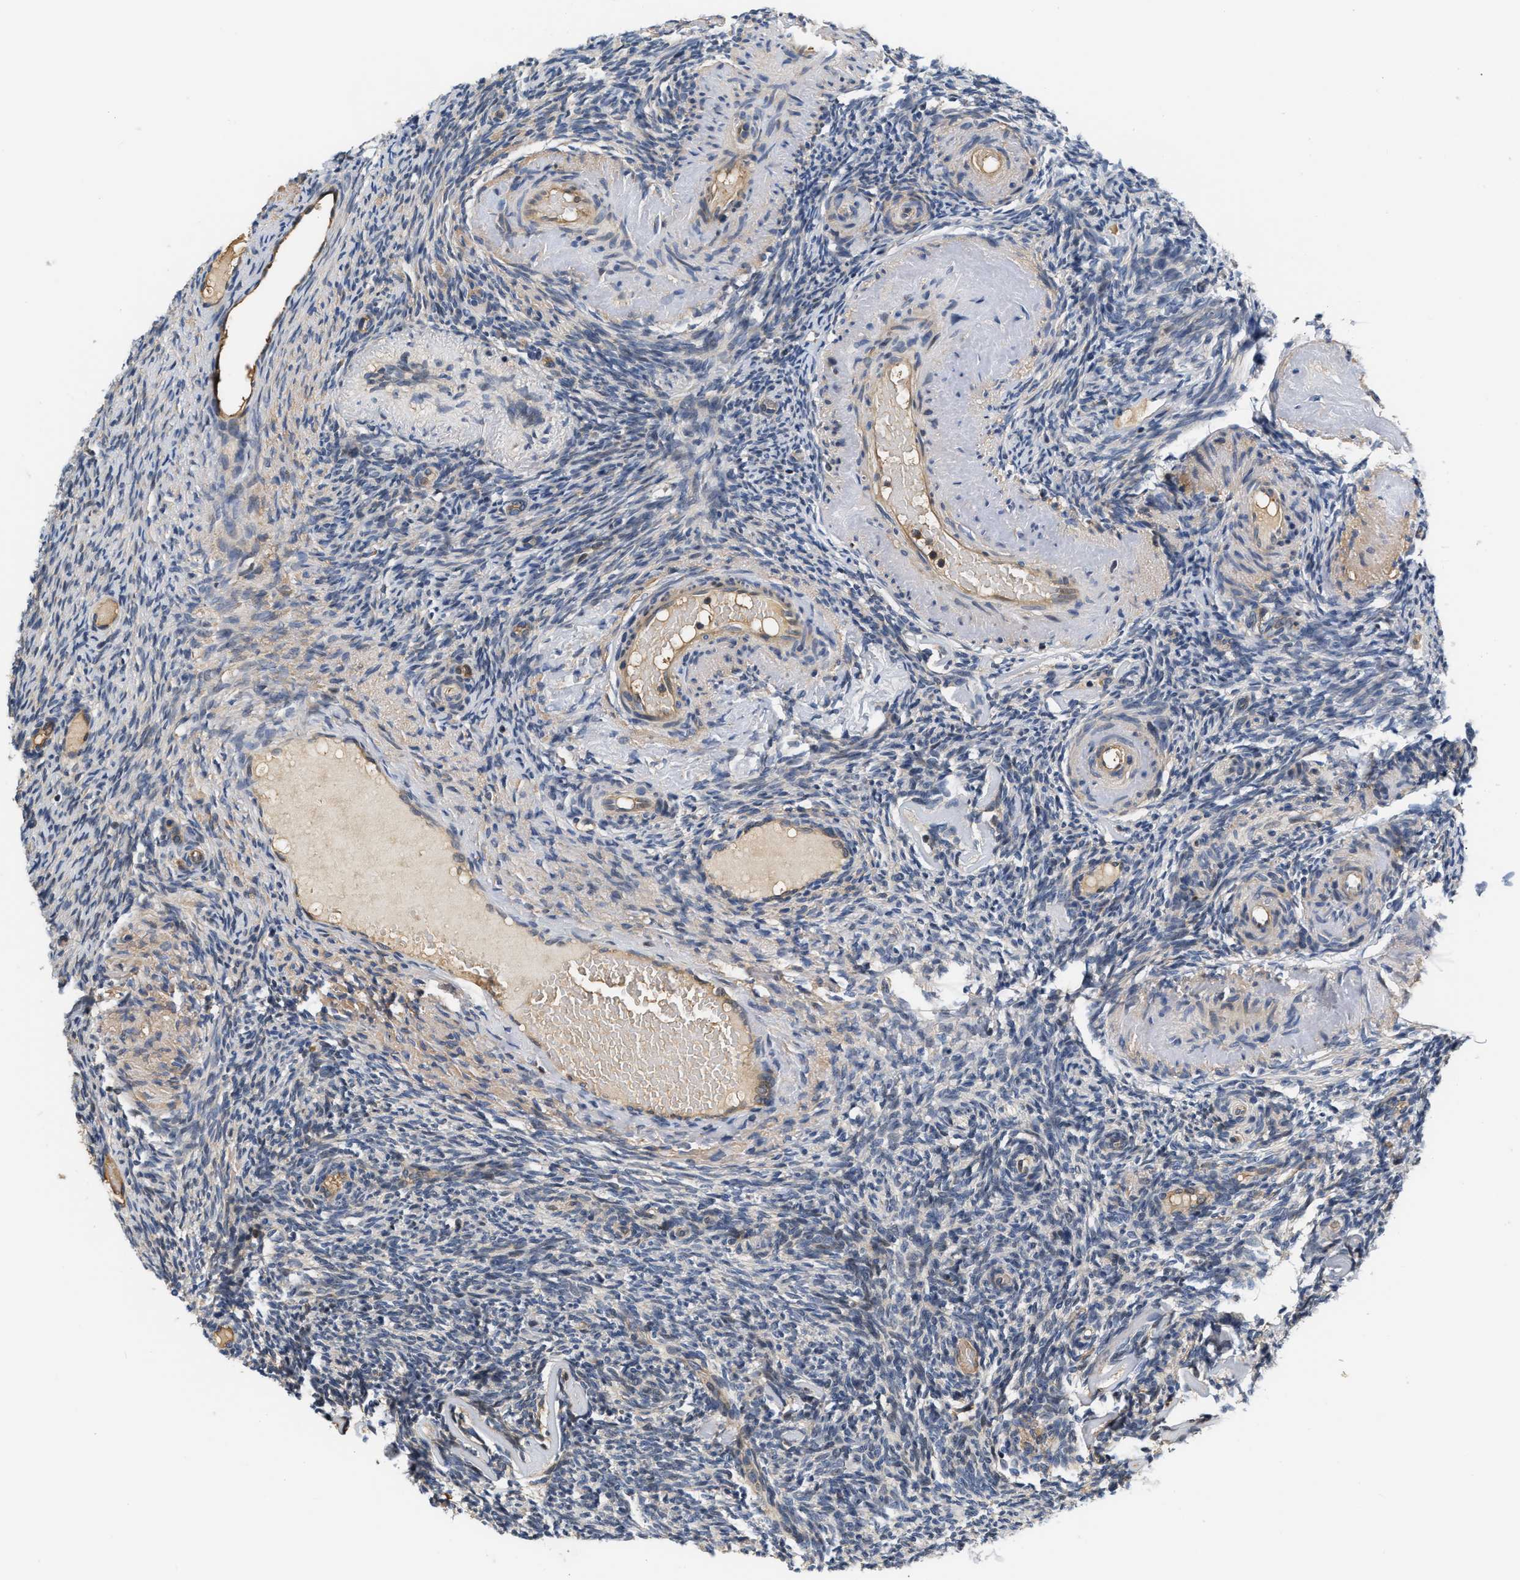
{"staining": {"intensity": "weak", "quantity": "<25%", "location": "cytoplasmic/membranous"}, "tissue": "ovary", "cell_type": "Ovarian stroma cells", "image_type": "normal", "snomed": [{"axis": "morphology", "description": "Normal tissue, NOS"}, {"axis": "topography", "description": "Ovary"}], "caption": "Immunohistochemistry (IHC) photomicrograph of normal ovary: human ovary stained with DAB exhibits no significant protein staining in ovarian stroma cells.", "gene": "TNIP2", "patient": {"sex": "female", "age": 60}}